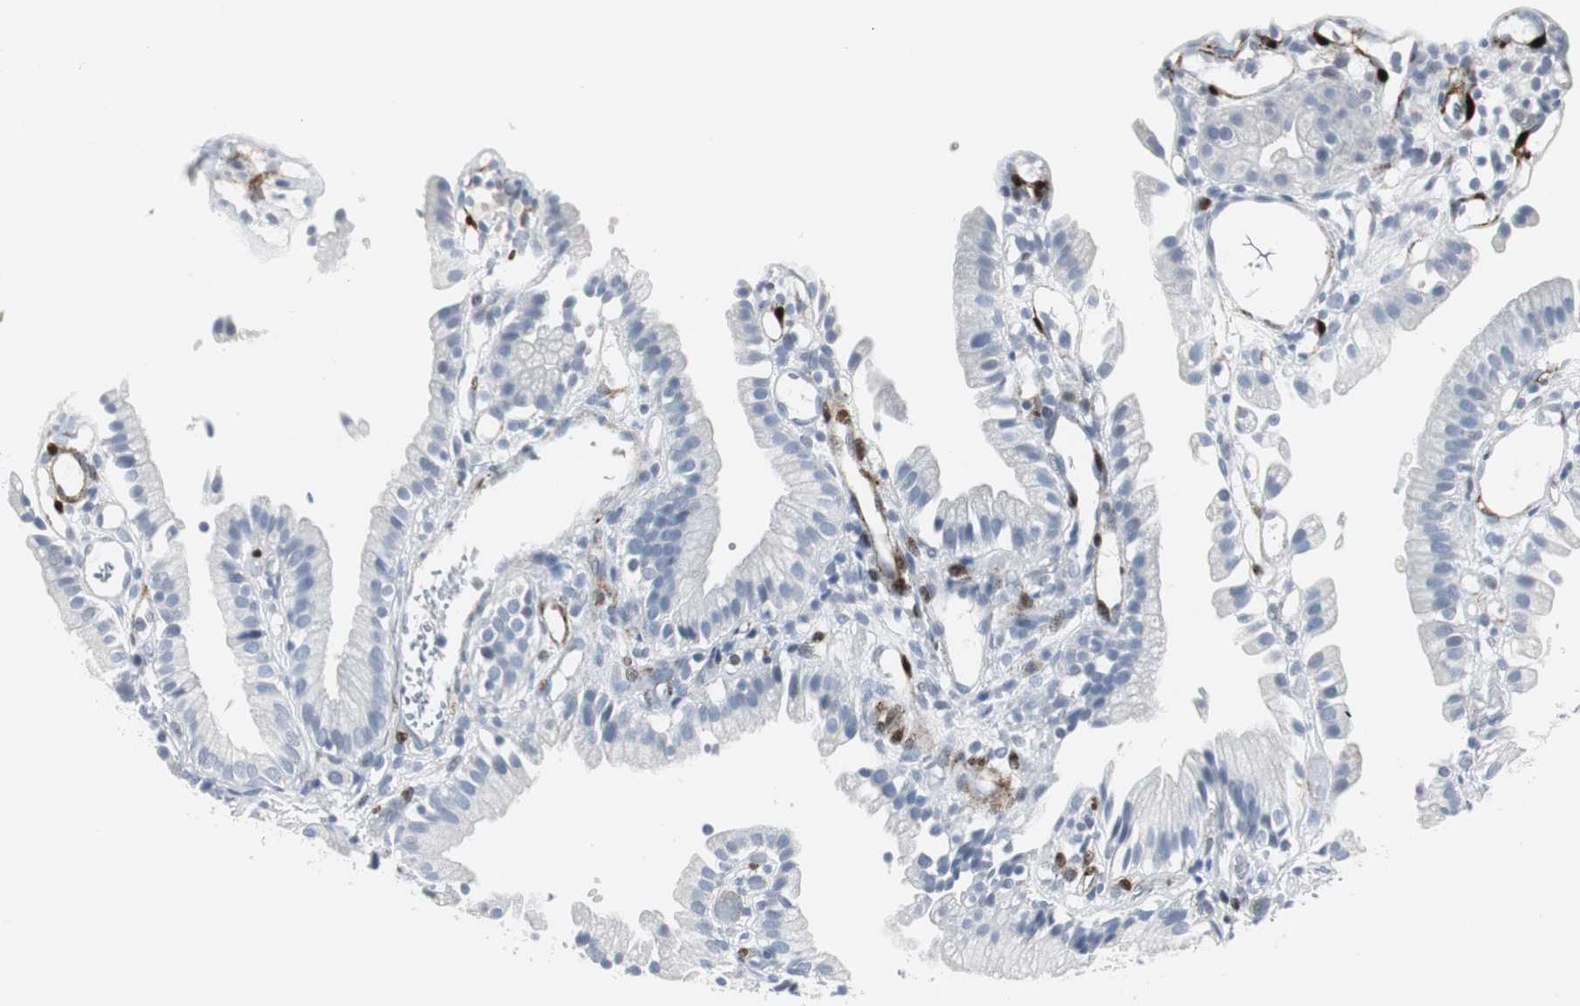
{"staining": {"intensity": "negative", "quantity": "none", "location": "none"}, "tissue": "gallbladder", "cell_type": "Glandular cells", "image_type": "normal", "snomed": [{"axis": "morphology", "description": "Normal tissue, NOS"}, {"axis": "topography", "description": "Gallbladder"}], "caption": "High power microscopy image of an immunohistochemistry histopathology image of normal gallbladder, revealing no significant staining in glandular cells.", "gene": "PPP1R14A", "patient": {"sex": "male", "age": 65}}